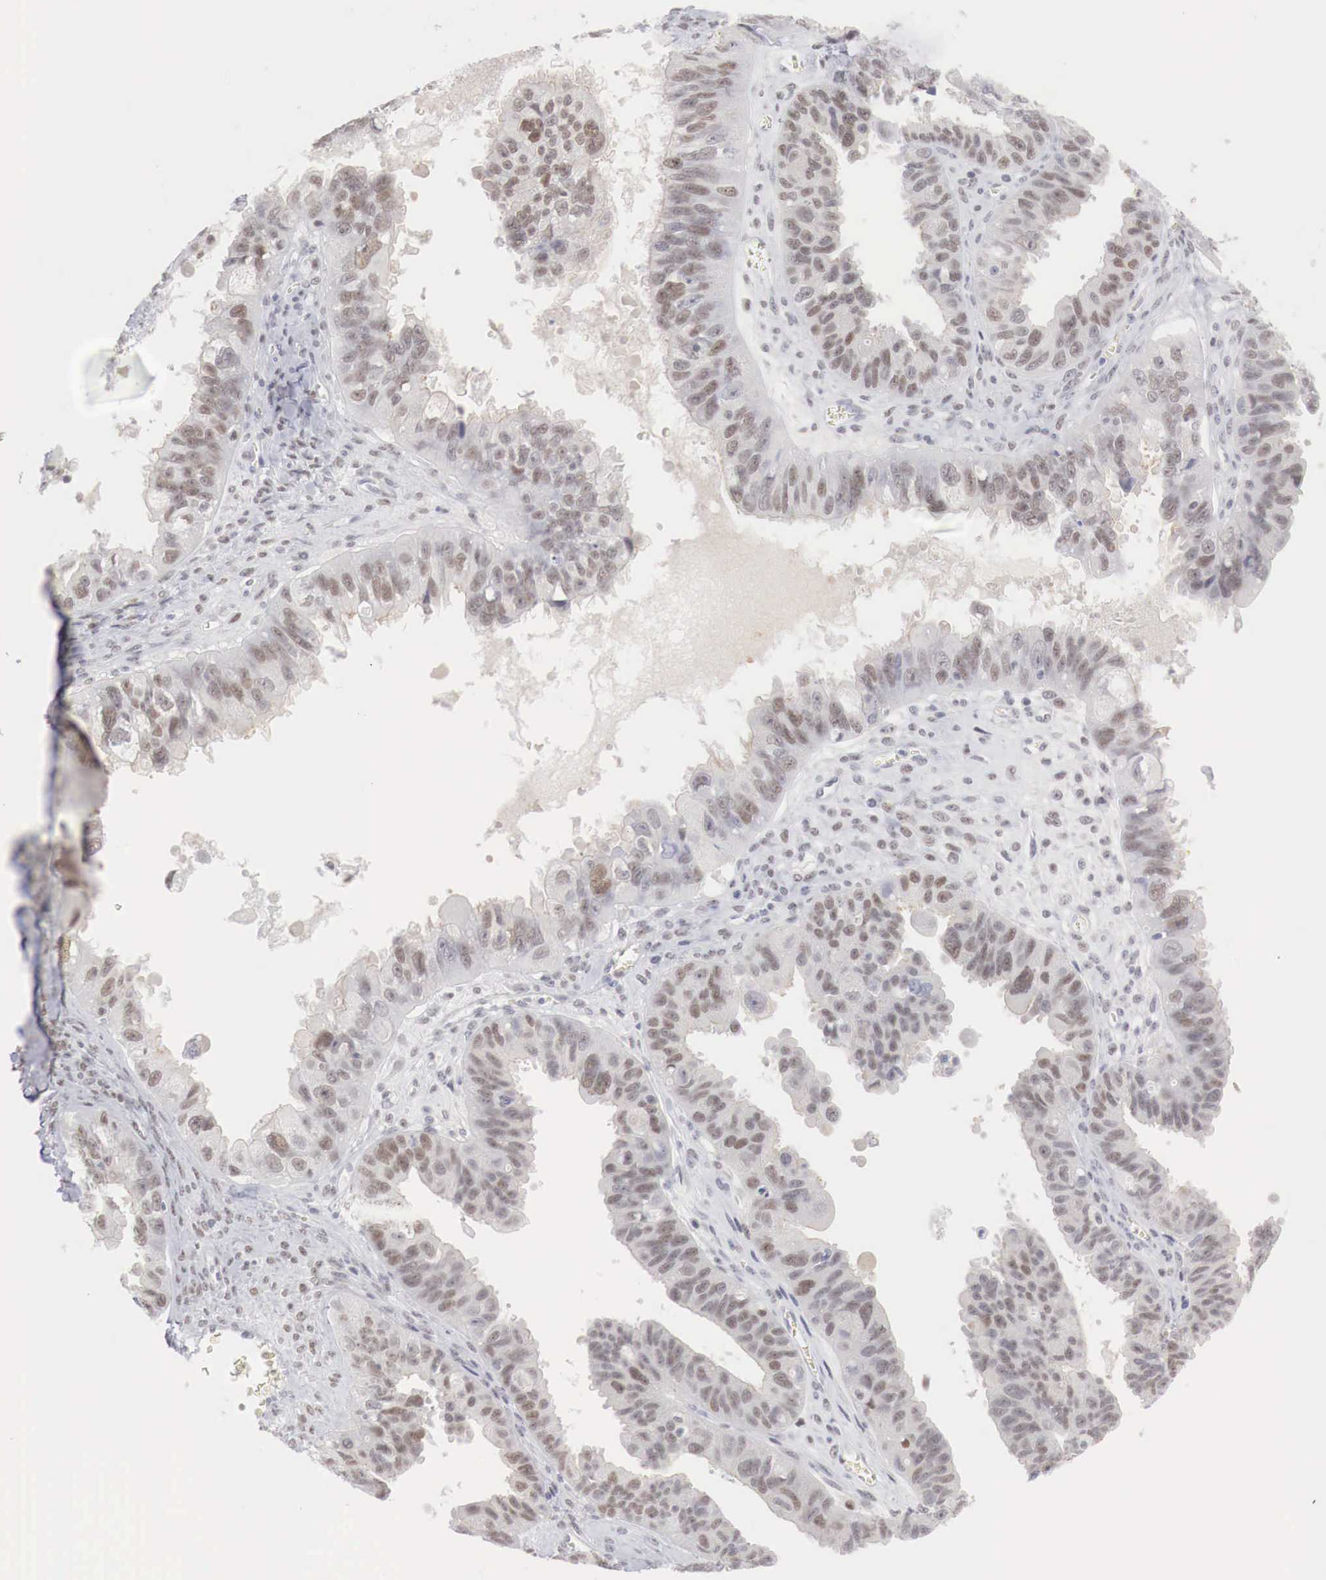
{"staining": {"intensity": "moderate", "quantity": ">75%", "location": "nuclear"}, "tissue": "ovarian cancer", "cell_type": "Tumor cells", "image_type": "cancer", "snomed": [{"axis": "morphology", "description": "Carcinoma, endometroid"}, {"axis": "topography", "description": "Ovary"}], "caption": "This image demonstrates ovarian cancer (endometroid carcinoma) stained with immunohistochemistry to label a protein in brown. The nuclear of tumor cells show moderate positivity for the protein. Nuclei are counter-stained blue.", "gene": "FOXP2", "patient": {"sex": "female", "age": 85}}